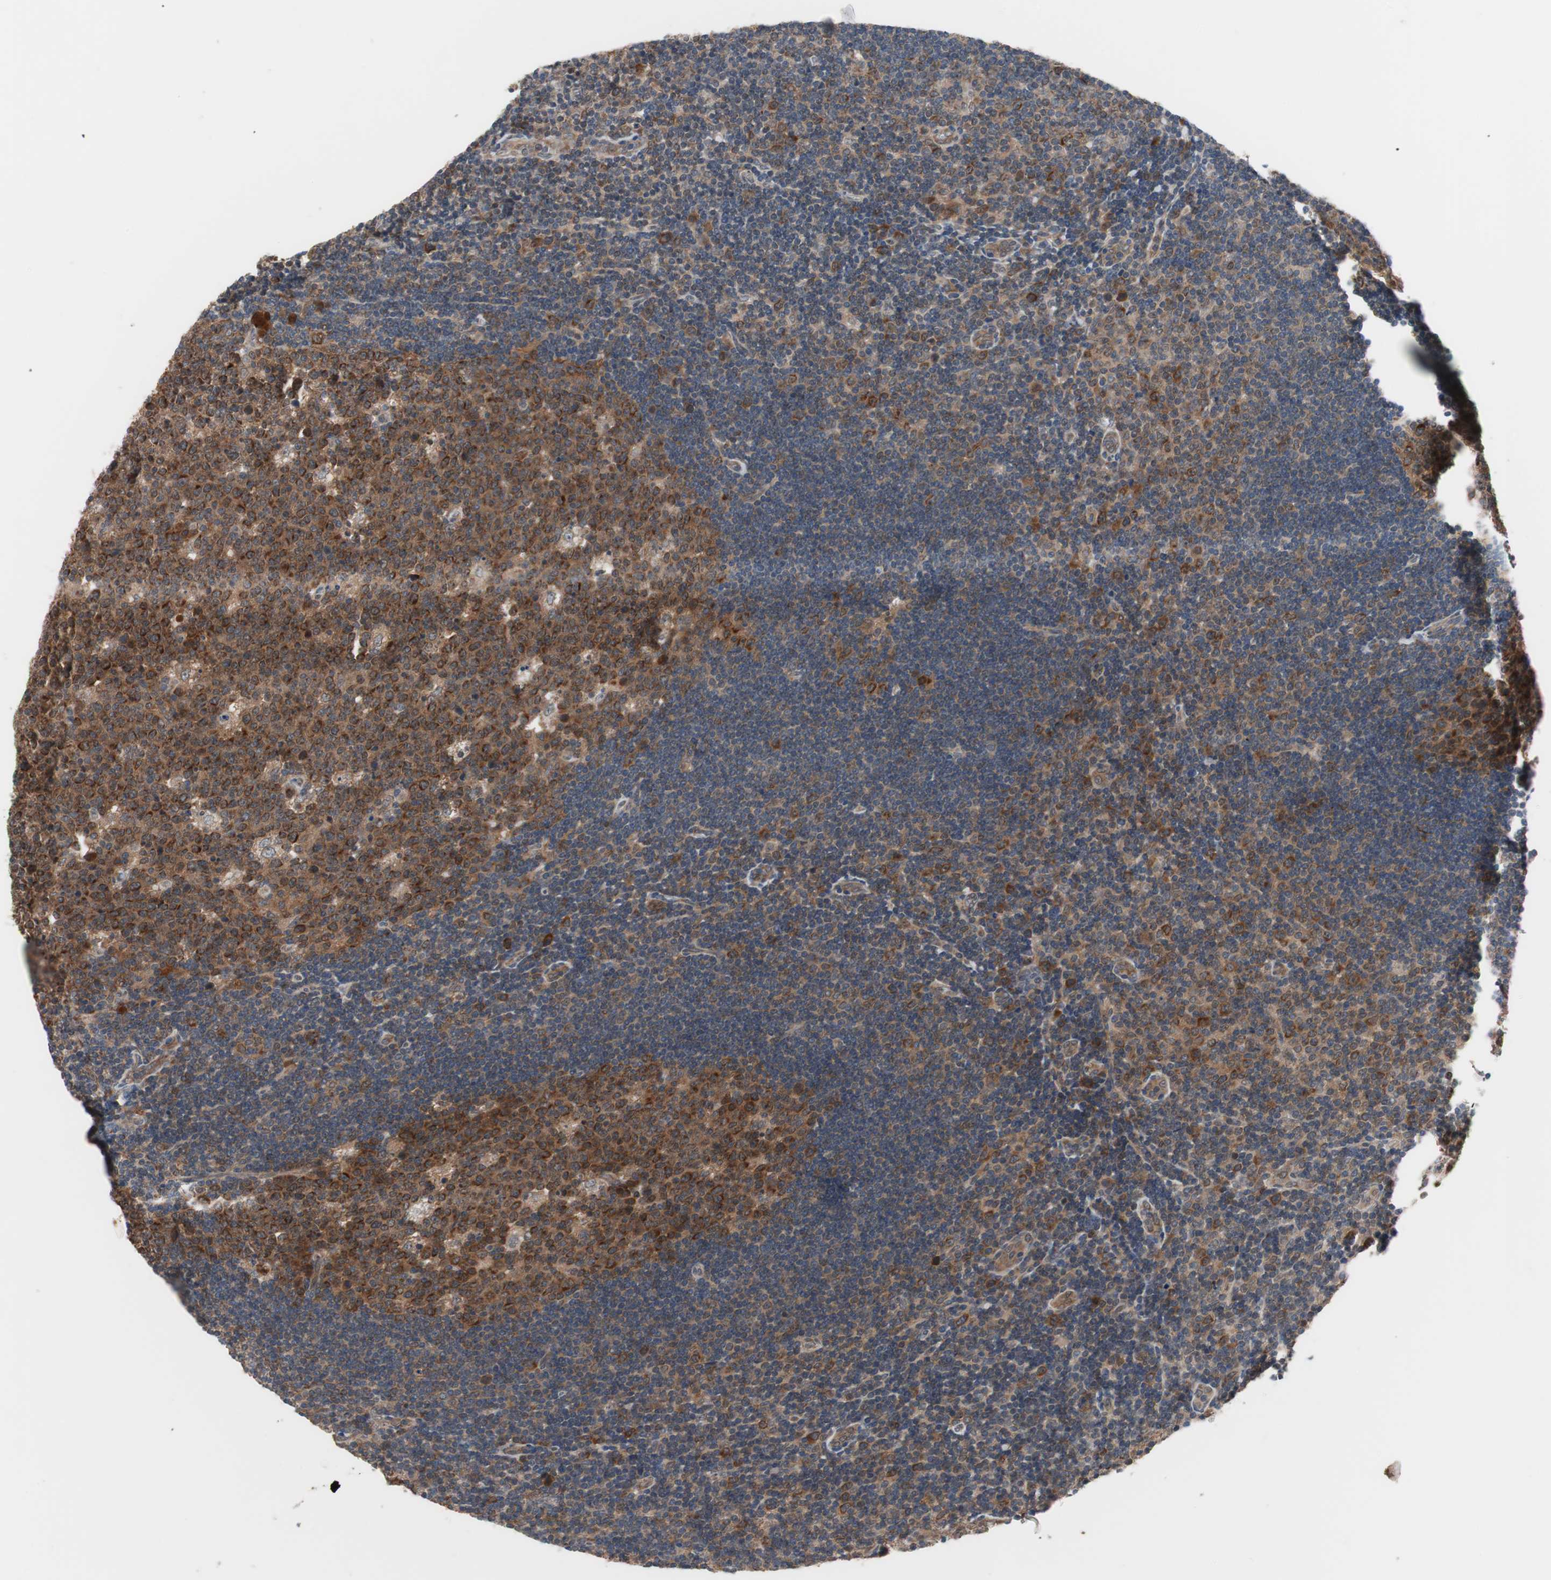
{"staining": {"intensity": "strong", "quantity": ">75%", "location": "cytoplasmic/membranous"}, "tissue": "lymph node", "cell_type": "Germinal center cells", "image_type": "normal", "snomed": [{"axis": "morphology", "description": "Normal tissue, NOS"}, {"axis": "topography", "description": "Lymph node"}, {"axis": "topography", "description": "Salivary gland"}], "caption": "A micrograph of lymph node stained for a protein demonstrates strong cytoplasmic/membranous brown staining in germinal center cells.", "gene": "HMBS", "patient": {"sex": "male", "age": 8}}